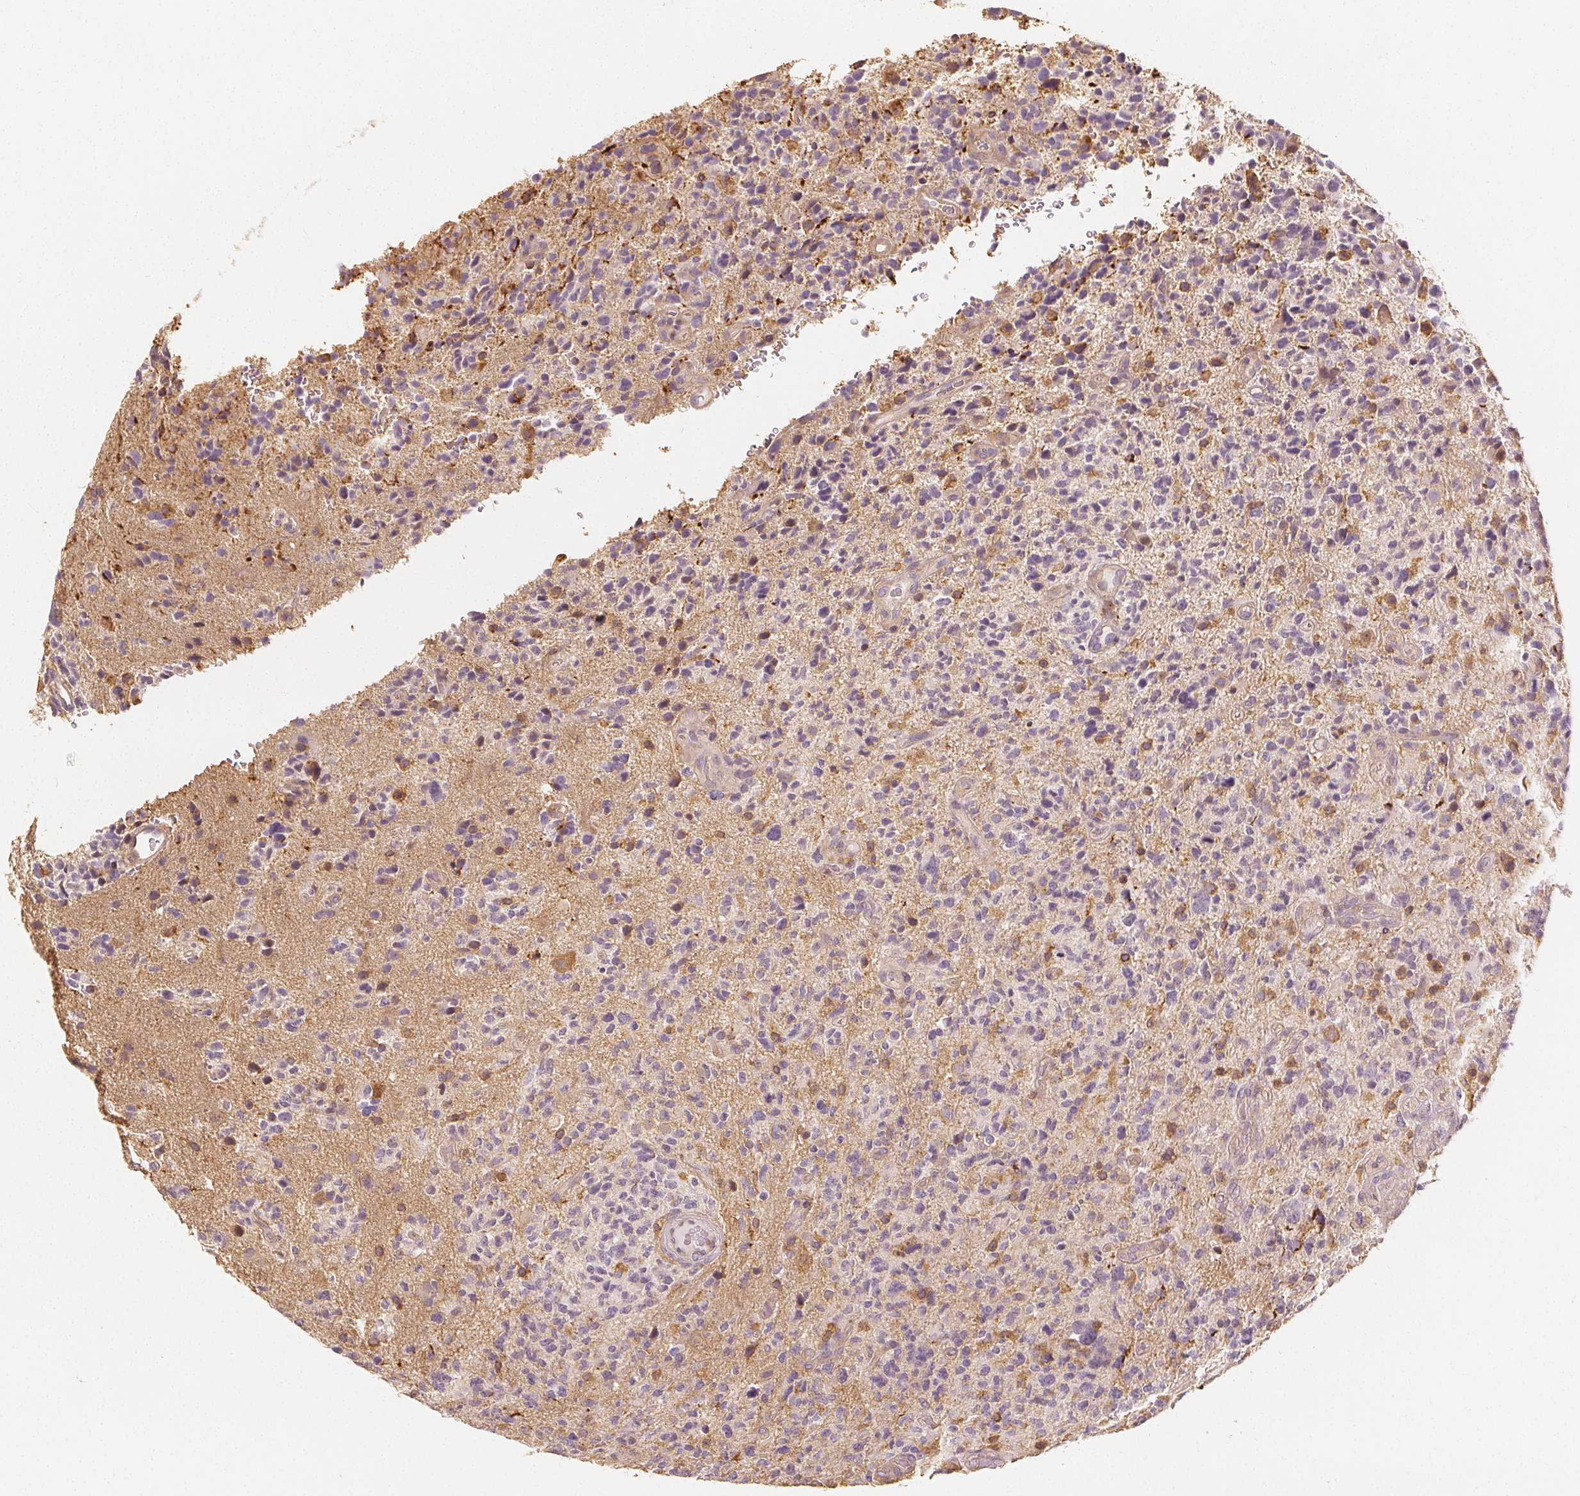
{"staining": {"intensity": "negative", "quantity": "none", "location": "none"}, "tissue": "glioma", "cell_type": "Tumor cells", "image_type": "cancer", "snomed": [{"axis": "morphology", "description": "Glioma, malignant, High grade"}, {"axis": "topography", "description": "Brain"}], "caption": "High magnification brightfield microscopy of glioma stained with DAB (brown) and counterstained with hematoxylin (blue): tumor cells show no significant expression.", "gene": "ARHGAP26", "patient": {"sex": "female", "age": 71}}